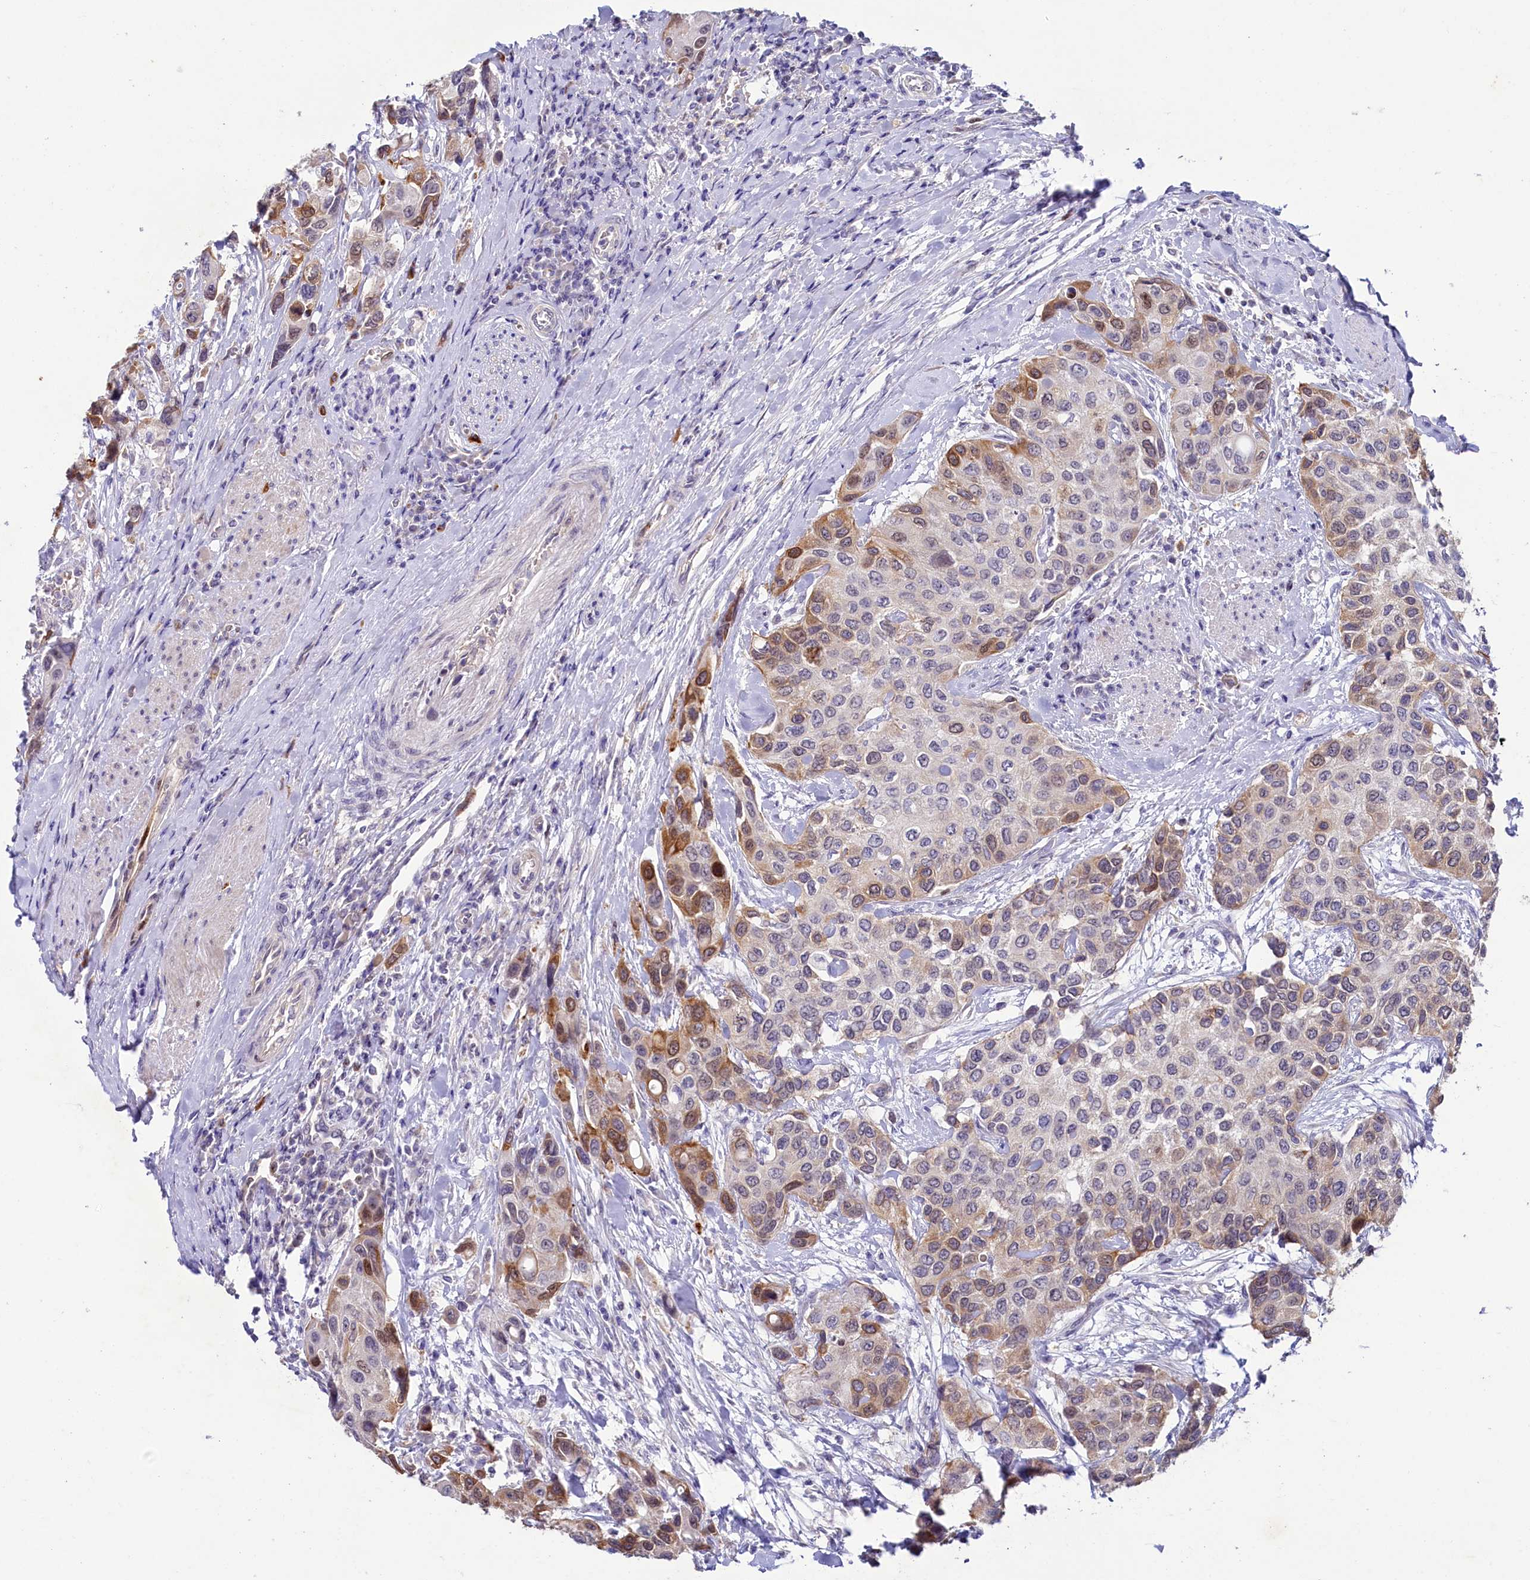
{"staining": {"intensity": "moderate", "quantity": "<25%", "location": "cytoplasmic/membranous,nuclear"}, "tissue": "urothelial cancer", "cell_type": "Tumor cells", "image_type": "cancer", "snomed": [{"axis": "morphology", "description": "Normal tissue, NOS"}, {"axis": "morphology", "description": "Urothelial carcinoma, High grade"}, {"axis": "topography", "description": "Vascular tissue"}, {"axis": "topography", "description": "Urinary bladder"}], "caption": "High-grade urothelial carcinoma tissue displays moderate cytoplasmic/membranous and nuclear positivity in about <25% of tumor cells", "gene": "FAM111B", "patient": {"sex": "female", "age": 56}}